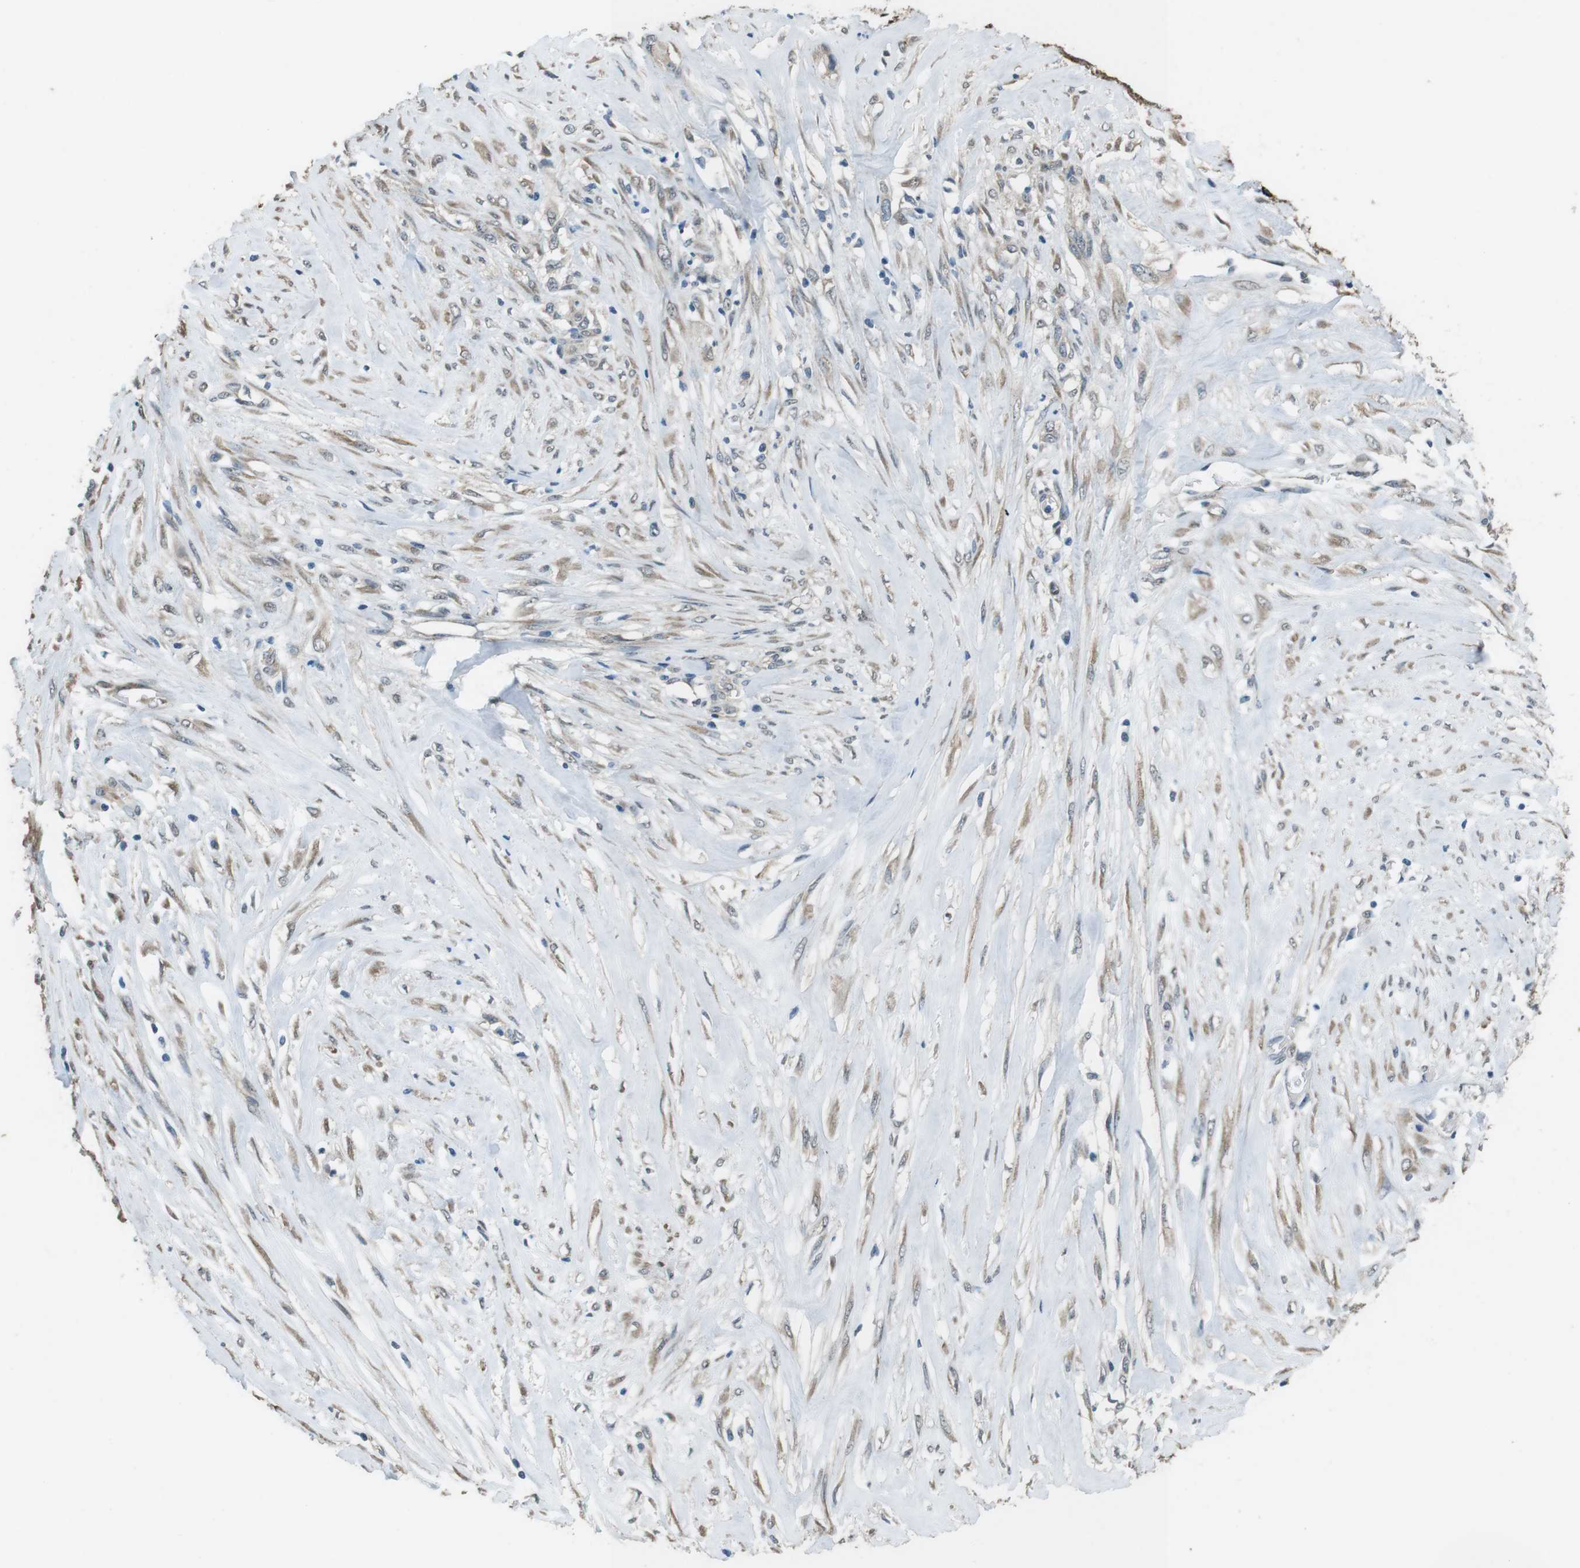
{"staining": {"intensity": "weak", "quantity": "25%-75%", "location": "cytoplasmic/membranous"}, "tissue": "ovarian cancer", "cell_type": "Tumor cells", "image_type": "cancer", "snomed": [{"axis": "morphology", "description": "Cystadenocarcinoma, mucinous, NOS"}, {"axis": "topography", "description": "Ovary"}], "caption": "Immunohistochemistry (IHC) (DAB (3,3'-diaminobenzidine)) staining of human ovarian cancer (mucinous cystadenocarcinoma) demonstrates weak cytoplasmic/membranous protein staining in about 25%-75% of tumor cells.", "gene": "CLDN7", "patient": {"sex": "female", "age": 80}}